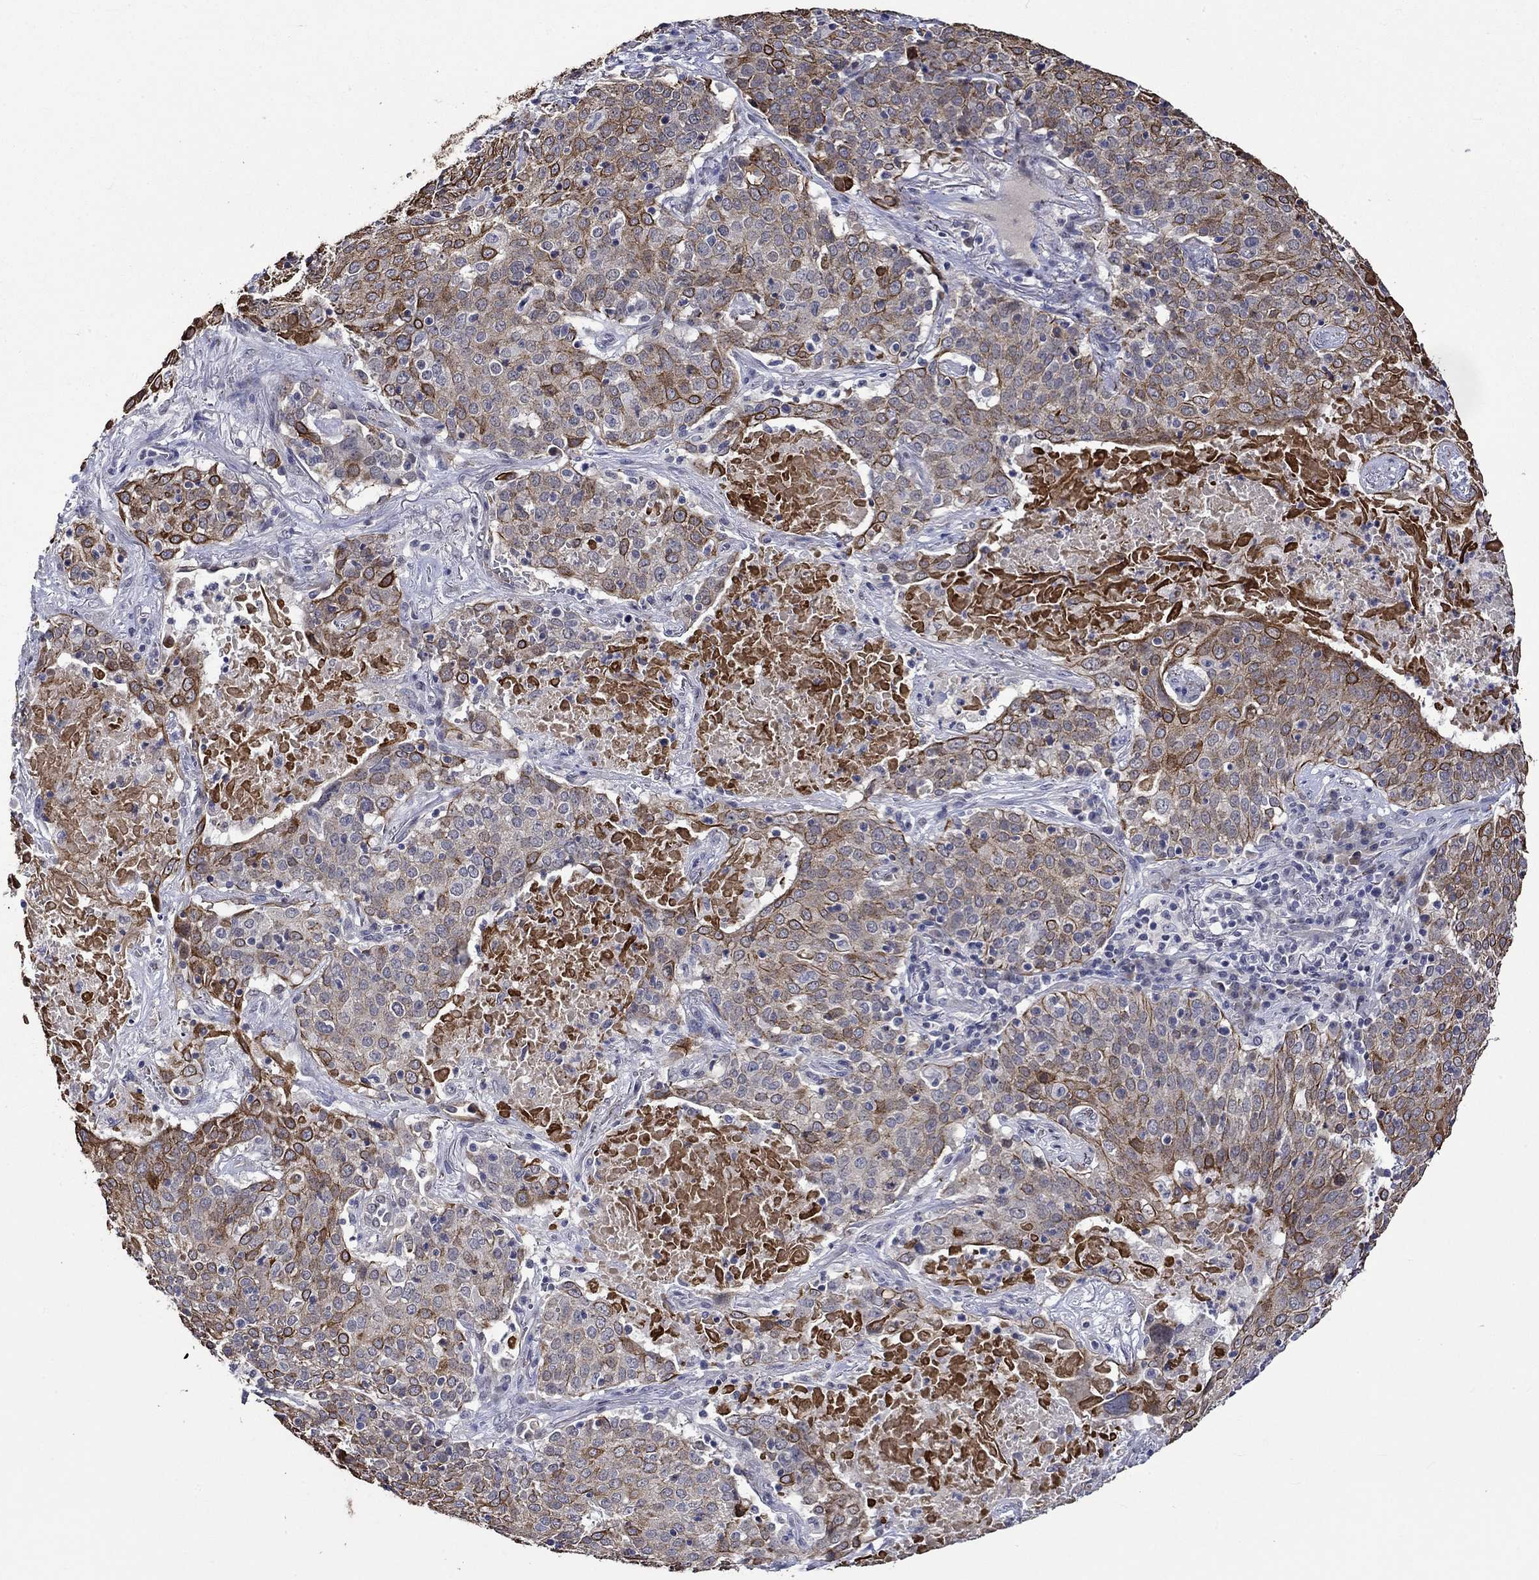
{"staining": {"intensity": "strong", "quantity": "25%-75%", "location": "cytoplasmic/membranous"}, "tissue": "lung cancer", "cell_type": "Tumor cells", "image_type": "cancer", "snomed": [{"axis": "morphology", "description": "Squamous cell carcinoma, NOS"}, {"axis": "topography", "description": "Lung"}], "caption": "An image showing strong cytoplasmic/membranous positivity in approximately 25%-75% of tumor cells in lung squamous cell carcinoma, as visualized by brown immunohistochemical staining.", "gene": "DDX3Y", "patient": {"sex": "male", "age": 82}}